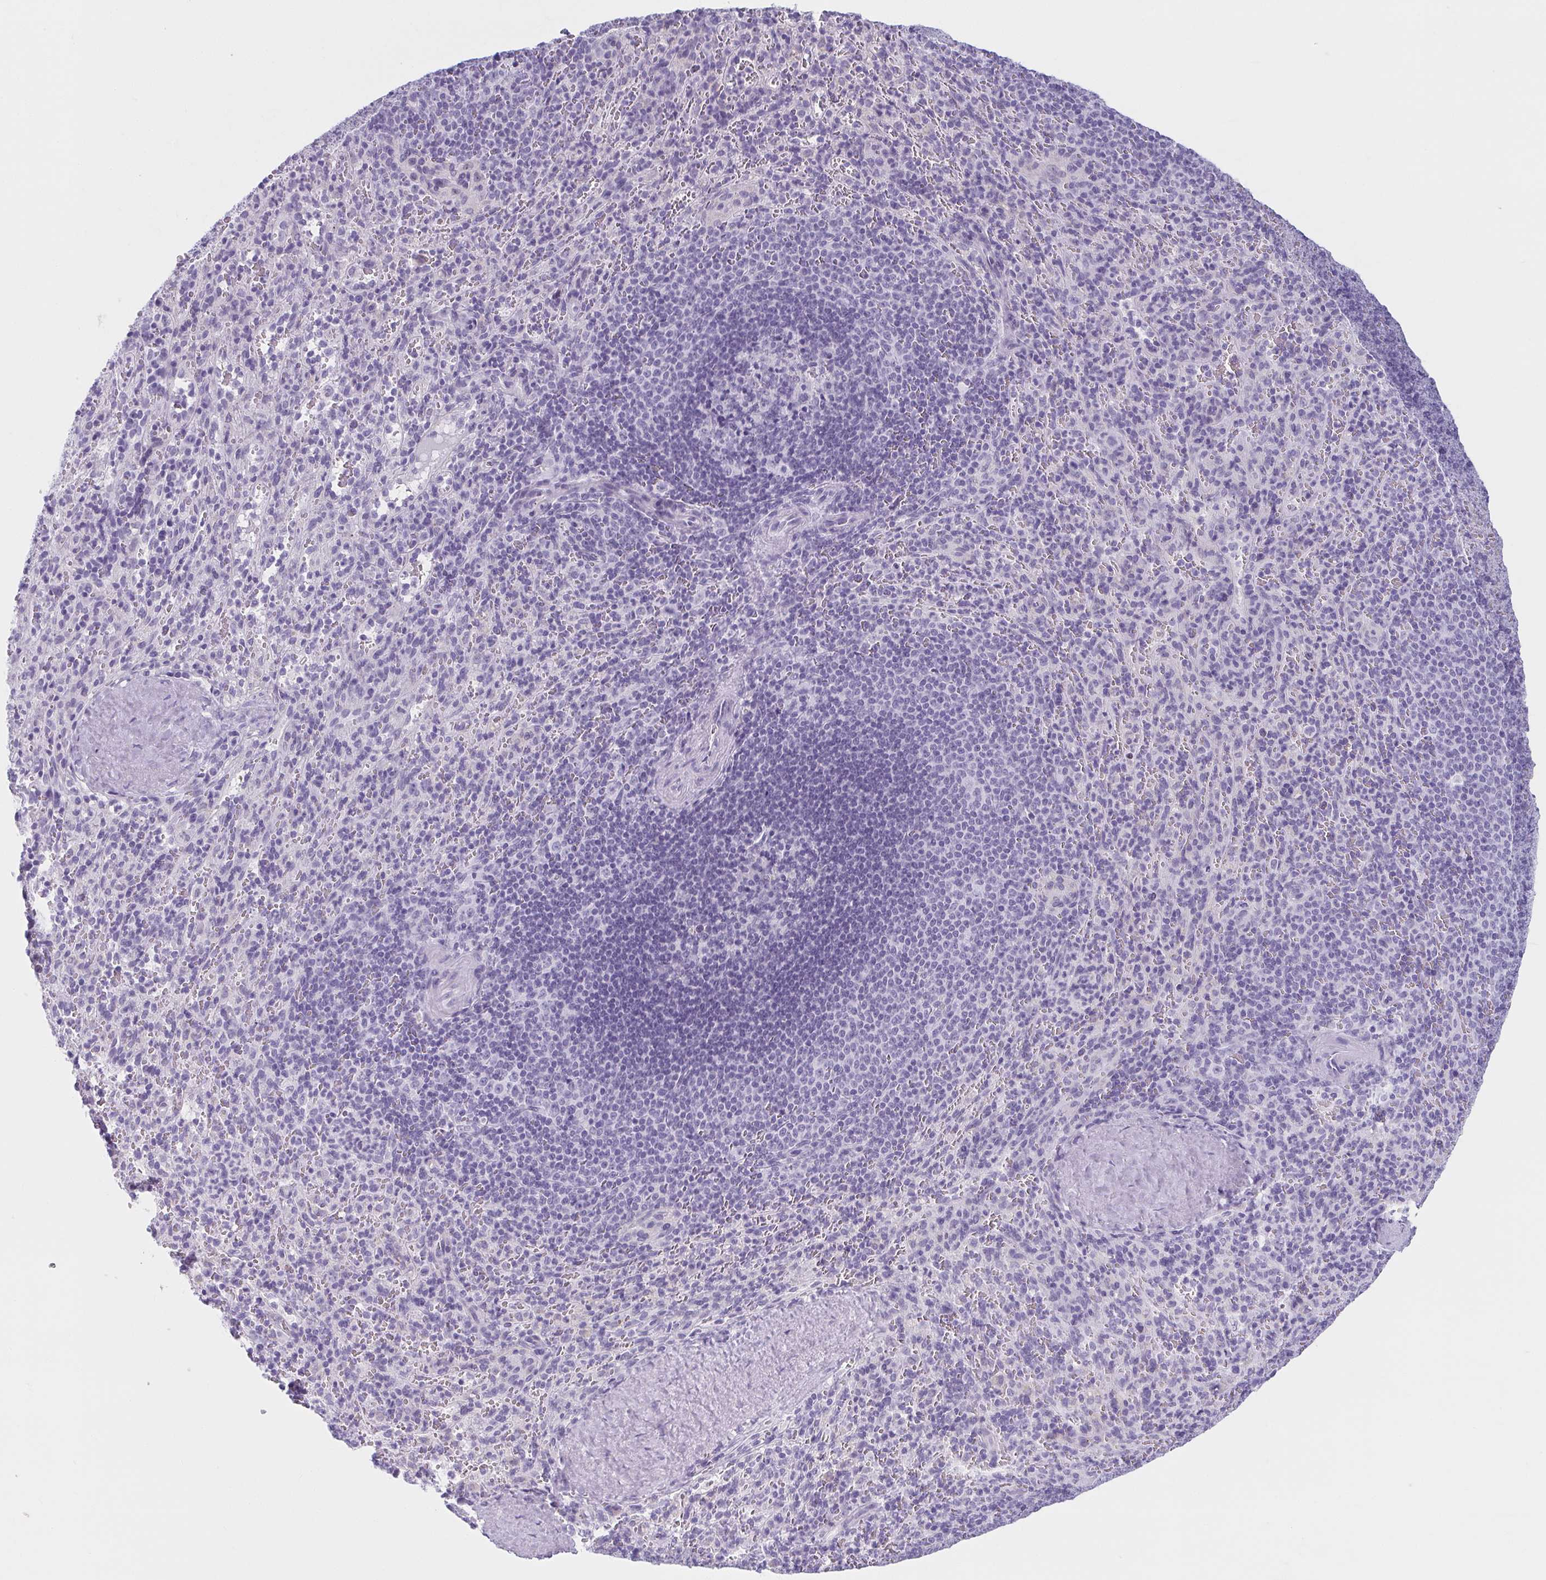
{"staining": {"intensity": "negative", "quantity": "none", "location": "none"}, "tissue": "spleen", "cell_type": "Cells in red pulp", "image_type": "normal", "snomed": [{"axis": "morphology", "description": "Normal tissue, NOS"}, {"axis": "topography", "description": "Spleen"}], "caption": "DAB (3,3'-diaminobenzidine) immunohistochemical staining of benign human spleen exhibits no significant expression in cells in red pulp. (Immunohistochemistry (ihc), brightfield microscopy, high magnification).", "gene": "MOBP", "patient": {"sex": "male", "age": 57}}